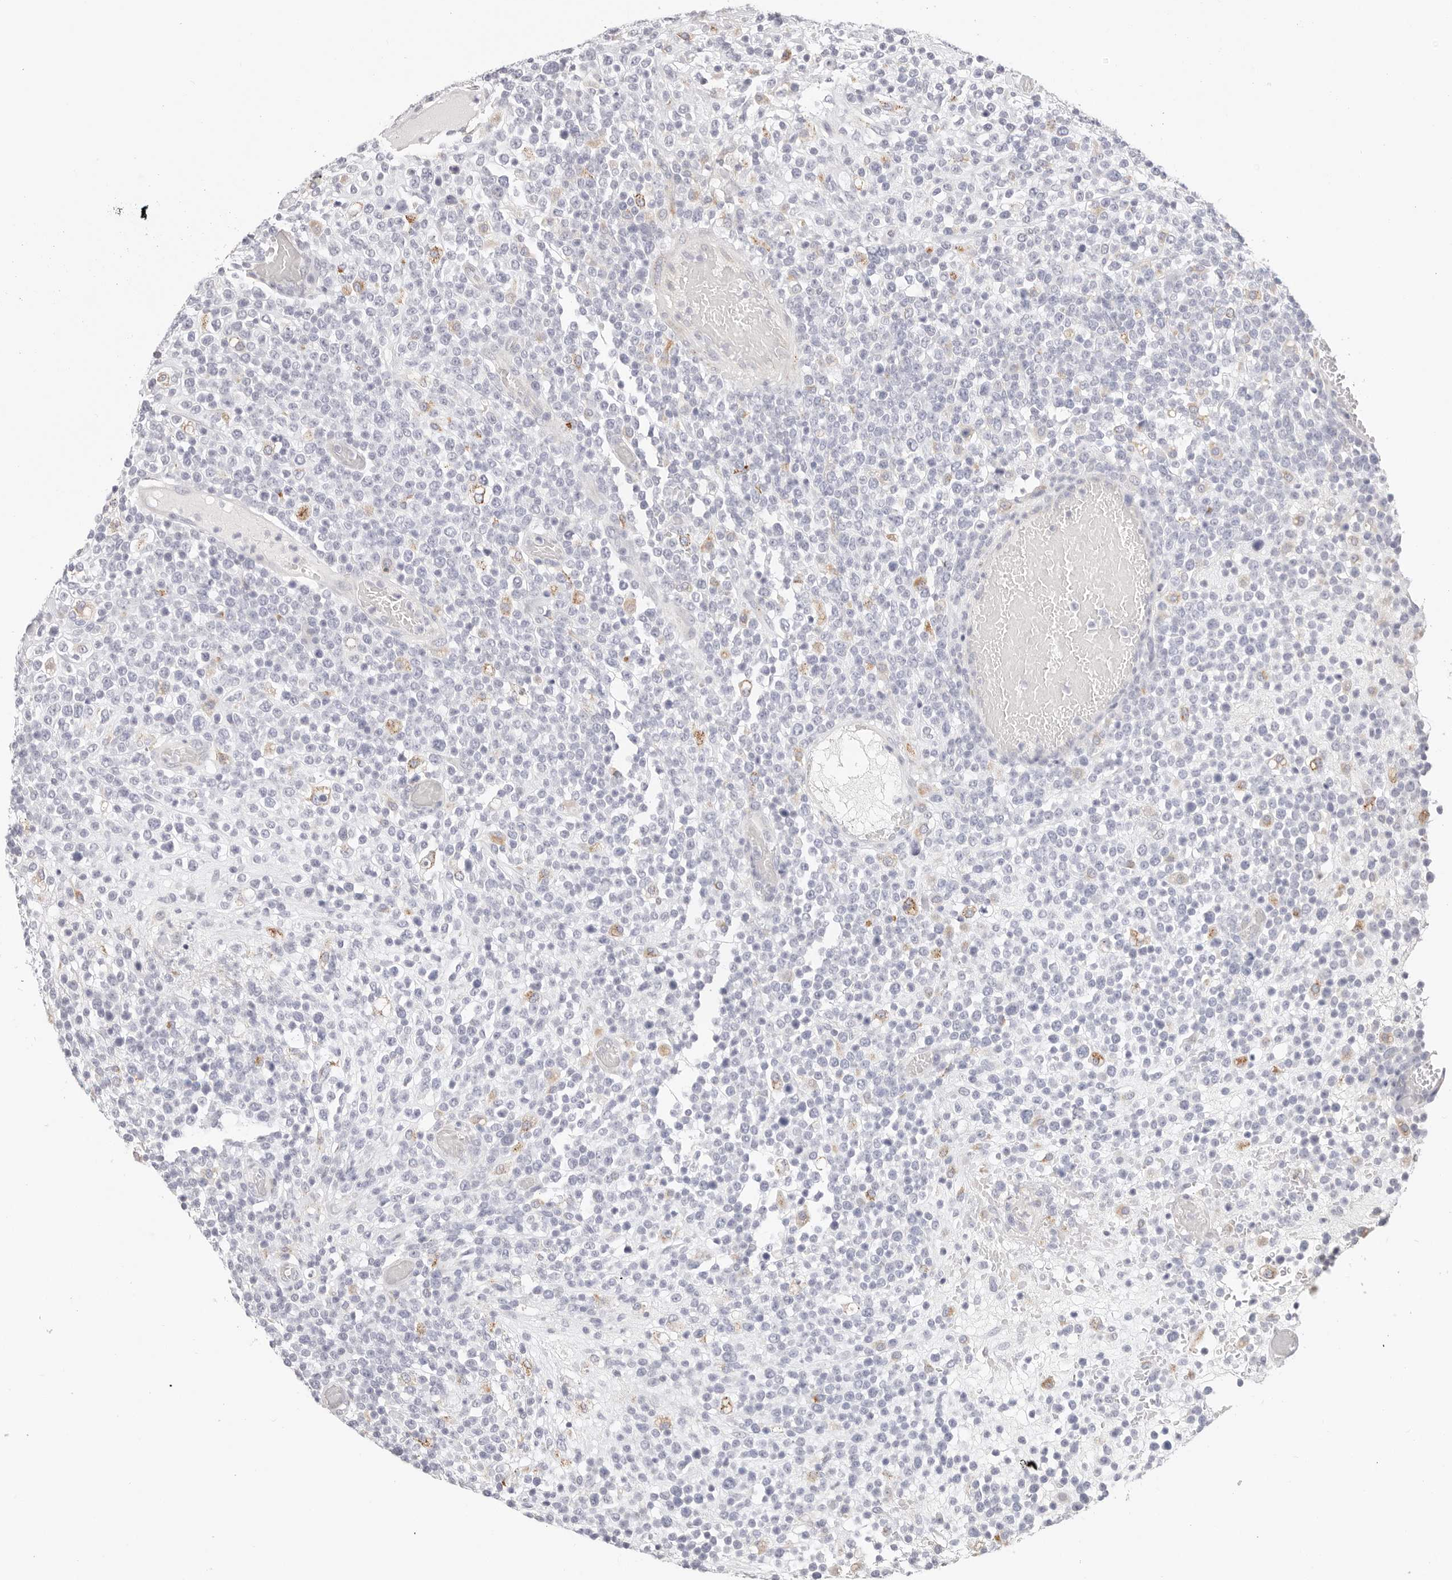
{"staining": {"intensity": "moderate", "quantity": "<25%", "location": "cytoplasmic/membranous"}, "tissue": "lymphoma", "cell_type": "Tumor cells", "image_type": "cancer", "snomed": [{"axis": "morphology", "description": "Malignant lymphoma, non-Hodgkin's type, High grade"}, {"axis": "topography", "description": "Colon"}], "caption": "IHC (DAB (3,3'-diaminobenzidine)) staining of high-grade malignant lymphoma, non-Hodgkin's type demonstrates moderate cytoplasmic/membranous protein expression in approximately <25% of tumor cells.", "gene": "STKLD1", "patient": {"sex": "female", "age": 53}}